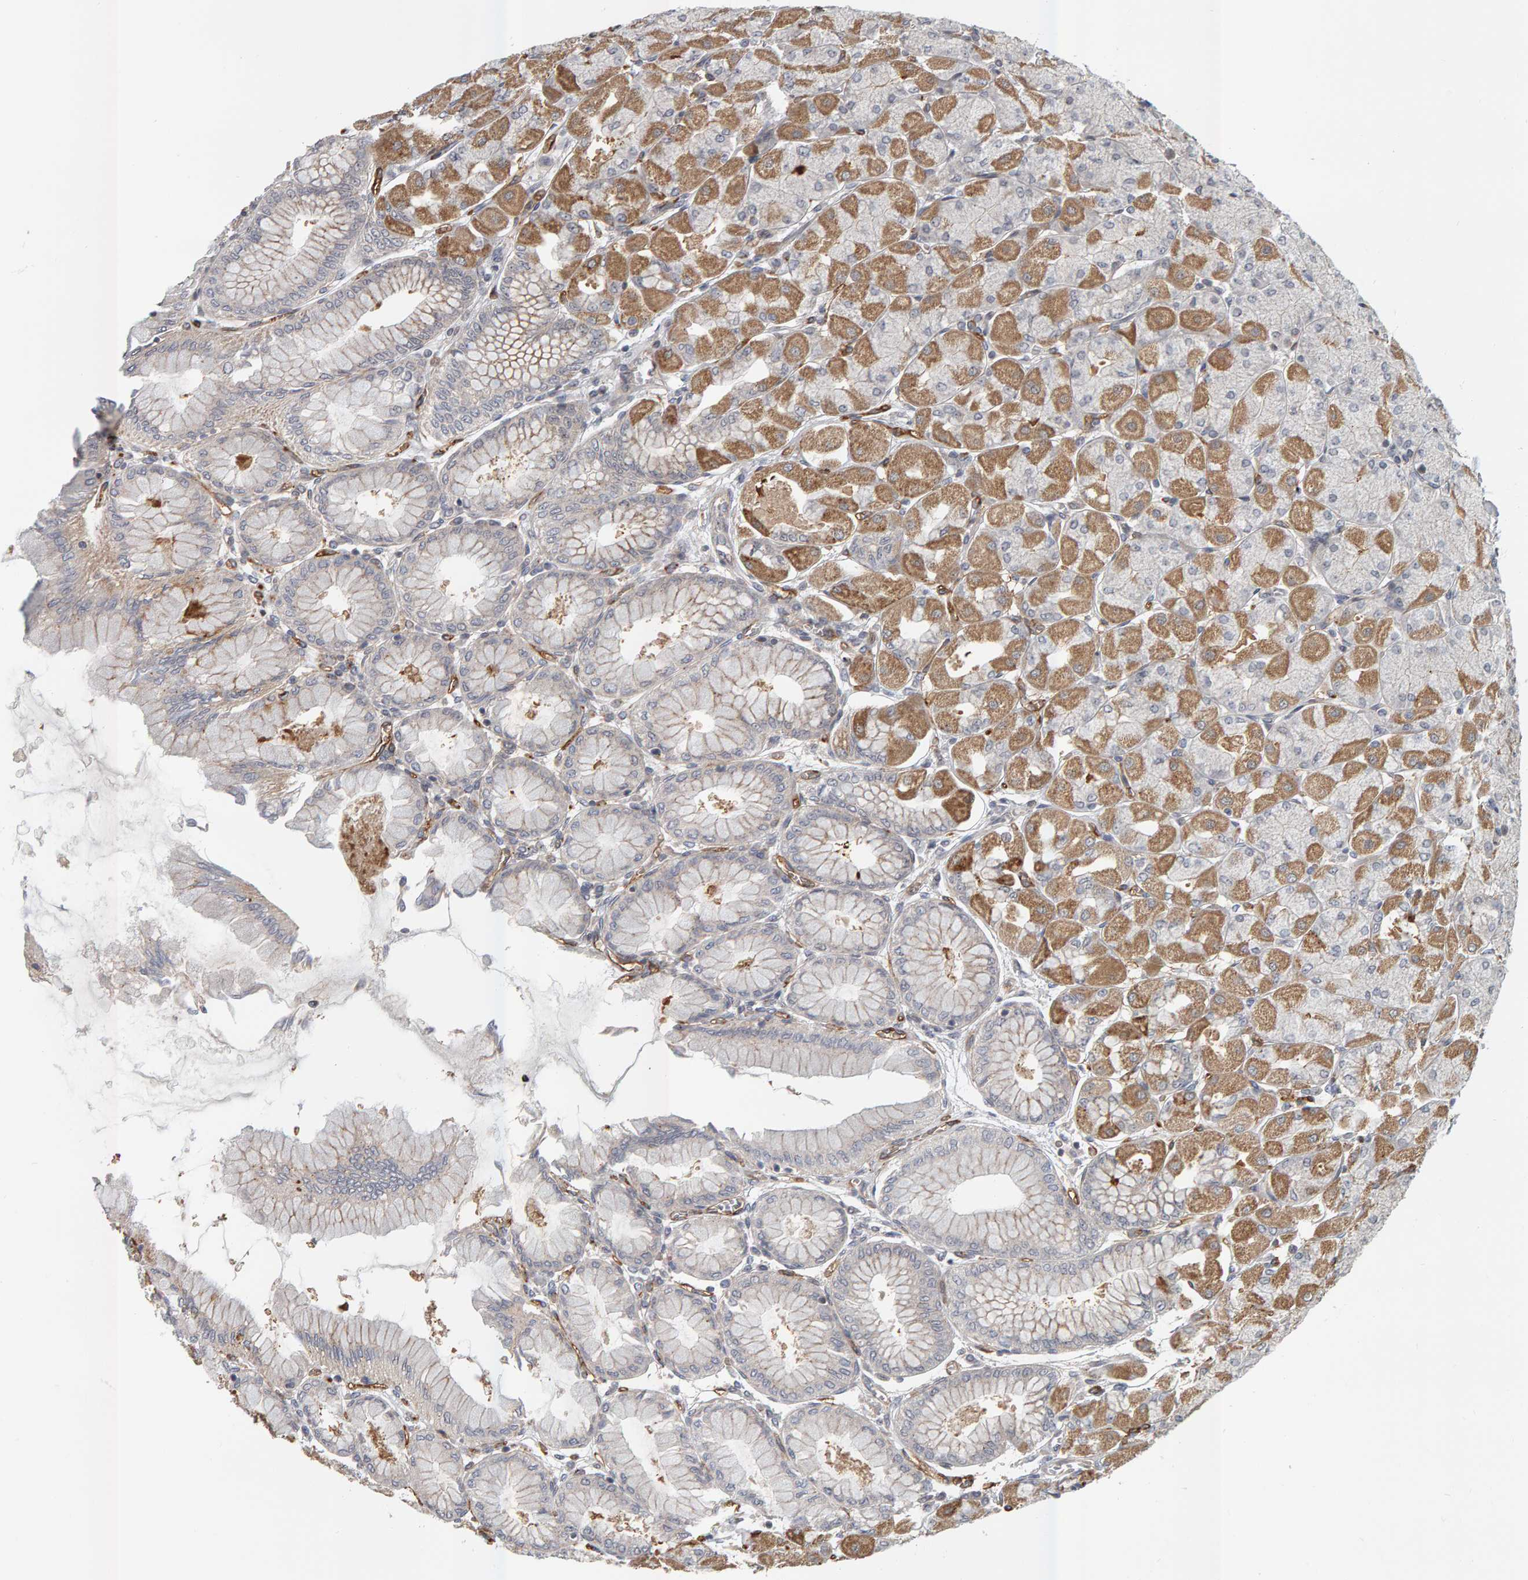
{"staining": {"intensity": "moderate", "quantity": ">75%", "location": "cytoplasmic/membranous"}, "tissue": "stomach", "cell_type": "Glandular cells", "image_type": "normal", "snomed": [{"axis": "morphology", "description": "Normal tissue, NOS"}, {"axis": "topography", "description": "Stomach, upper"}], "caption": "This image shows IHC staining of benign human stomach, with medium moderate cytoplasmic/membranous expression in approximately >75% of glandular cells.", "gene": "ZNF160", "patient": {"sex": "female", "age": 56}}